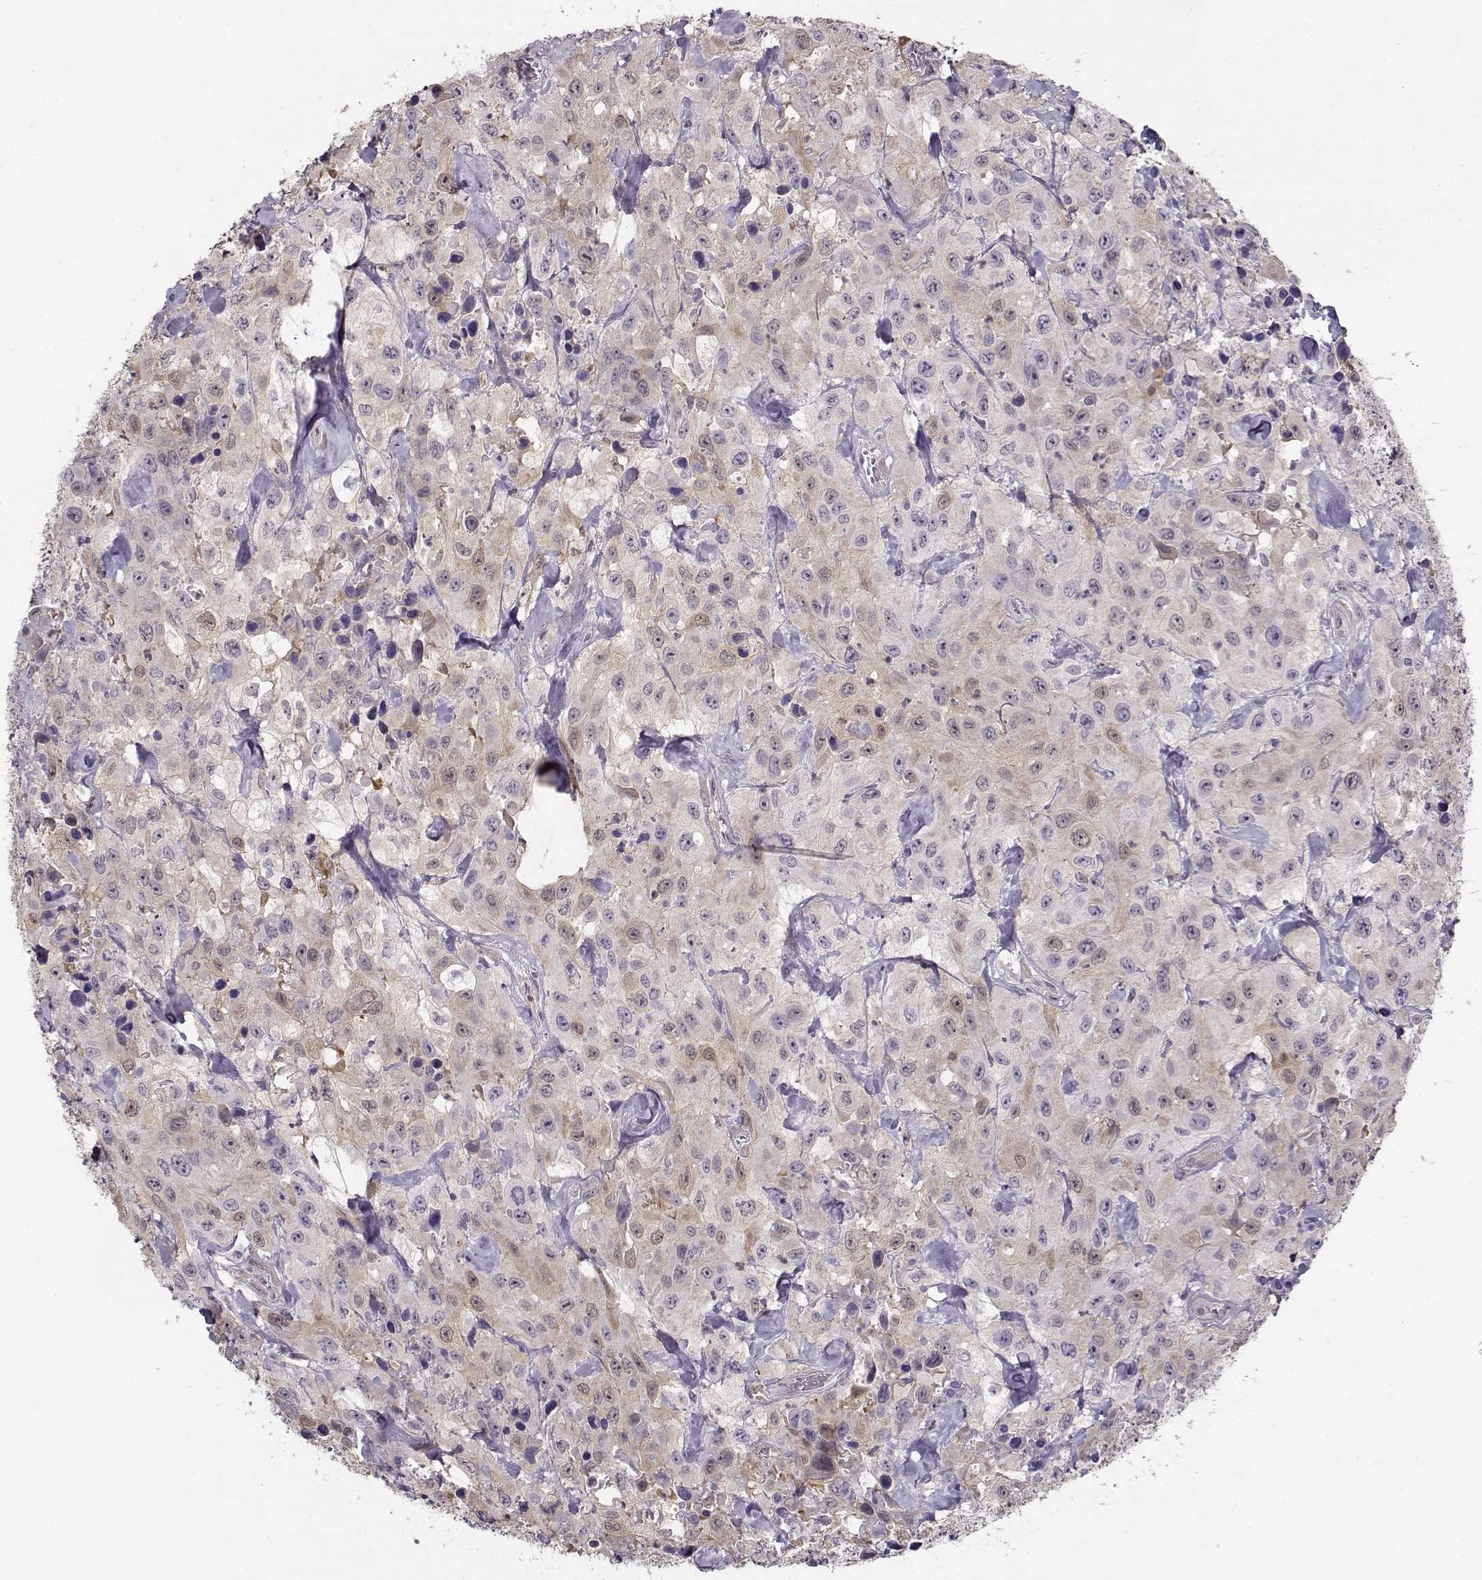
{"staining": {"intensity": "weak", "quantity": "<25%", "location": "cytoplasmic/membranous"}, "tissue": "urothelial cancer", "cell_type": "Tumor cells", "image_type": "cancer", "snomed": [{"axis": "morphology", "description": "Urothelial carcinoma, High grade"}, {"axis": "topography", "description": "Urinary bladder"}], "caption": "An immunohistochemistry photomicrograph of urothelial carcinoma (high-grade) is shown. There is no staining in tumor cells of urothelial carcinoma (high-grade).", "gene": "CCR8", "patient": {"sex": "male", "age": 79}}